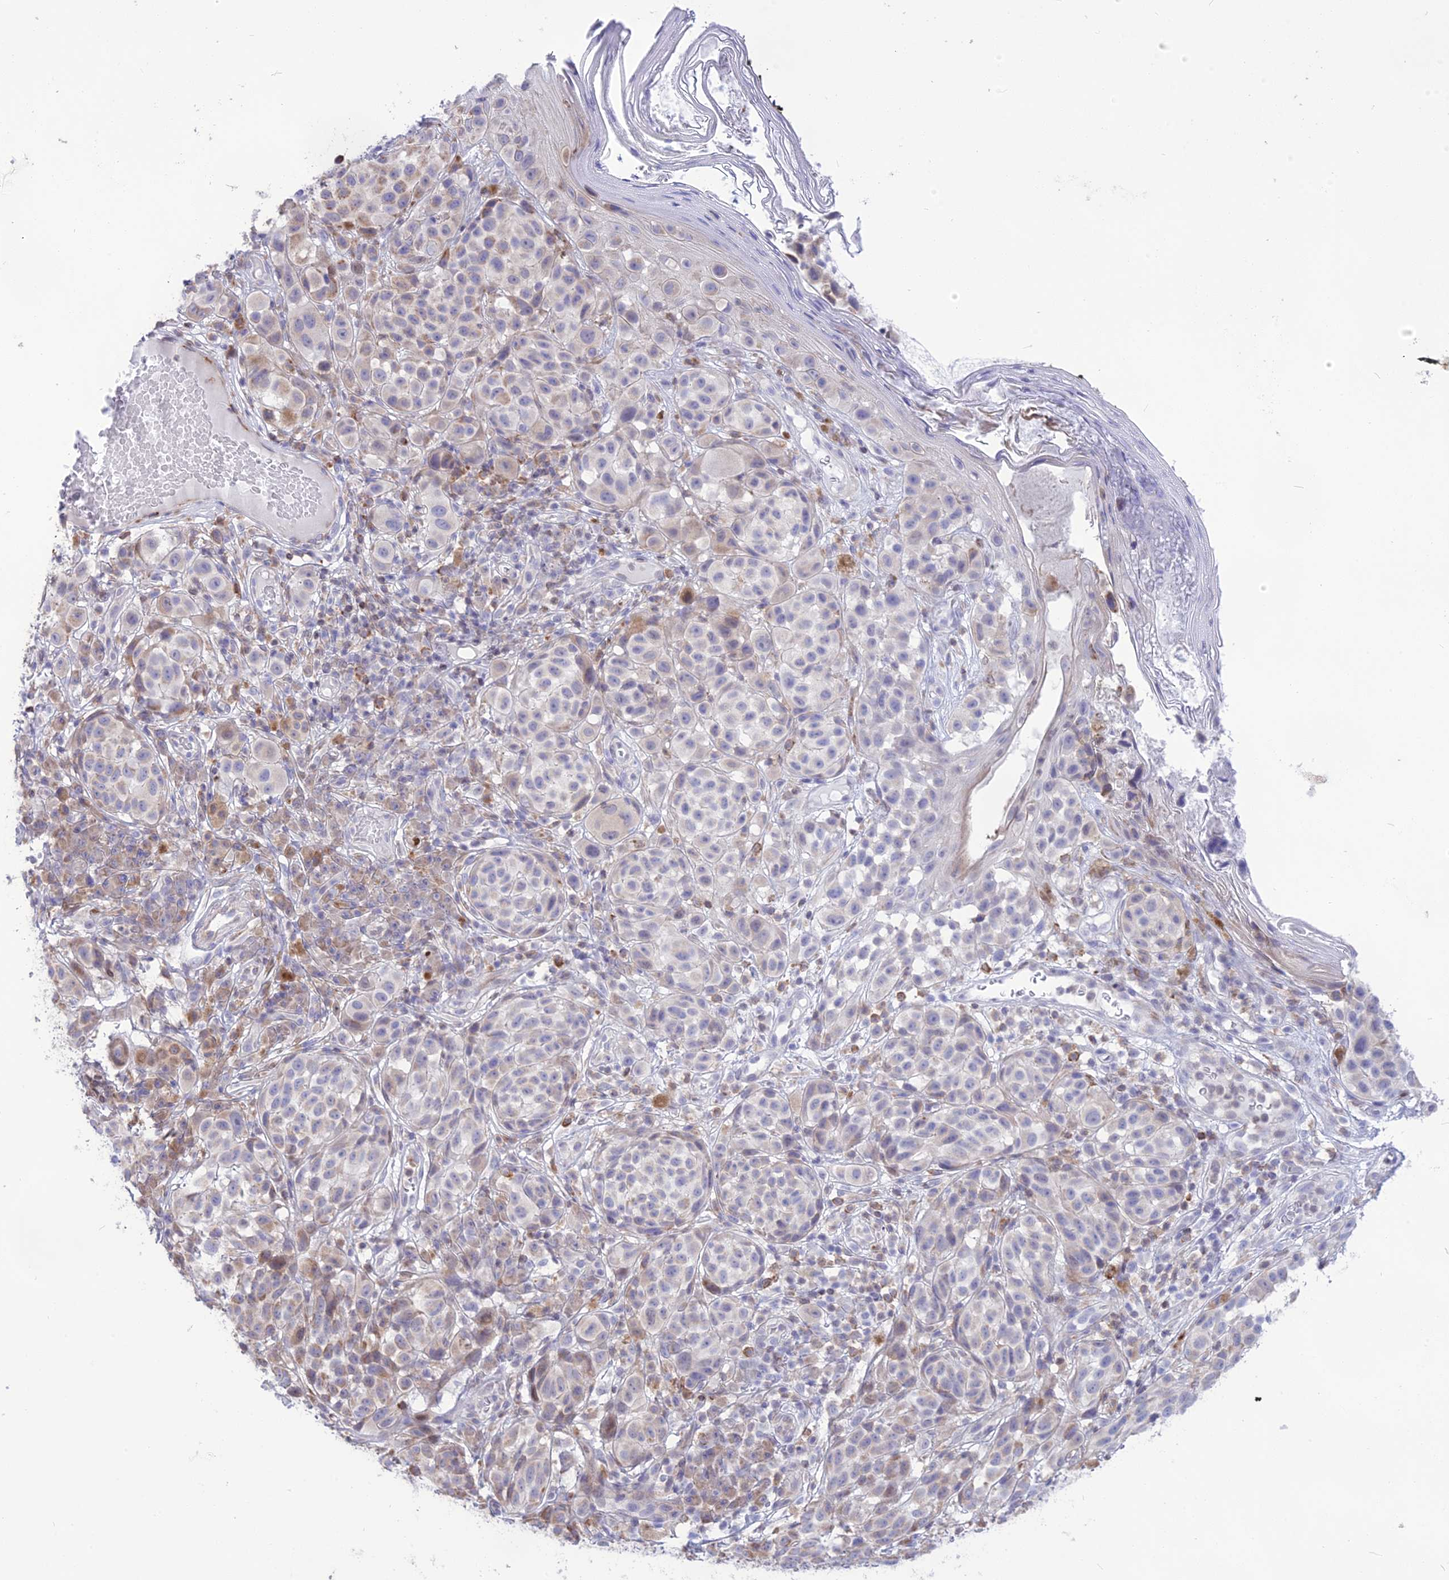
{"staining": {"intensity": "moderate", "quantity": "<25%", "location": "cytoplasmic/membranous"}, "tissue": "melanoma", "cell_type": "Tumor cells", "image_type": "cancer", "snomed": [{"axis": "morphology", "description": "Malignant melanoma, NOS"}, {"axis": "topography", "description": "Skin"}], "caption": "Immunohistochemical staining of melanoma exhibits low levels of moderate cytoplasmic/membranous protein expression in approximately <25% of tumor cells.", "gene": "DOC2B", "patient": {"sex": "male", "age": 38}}